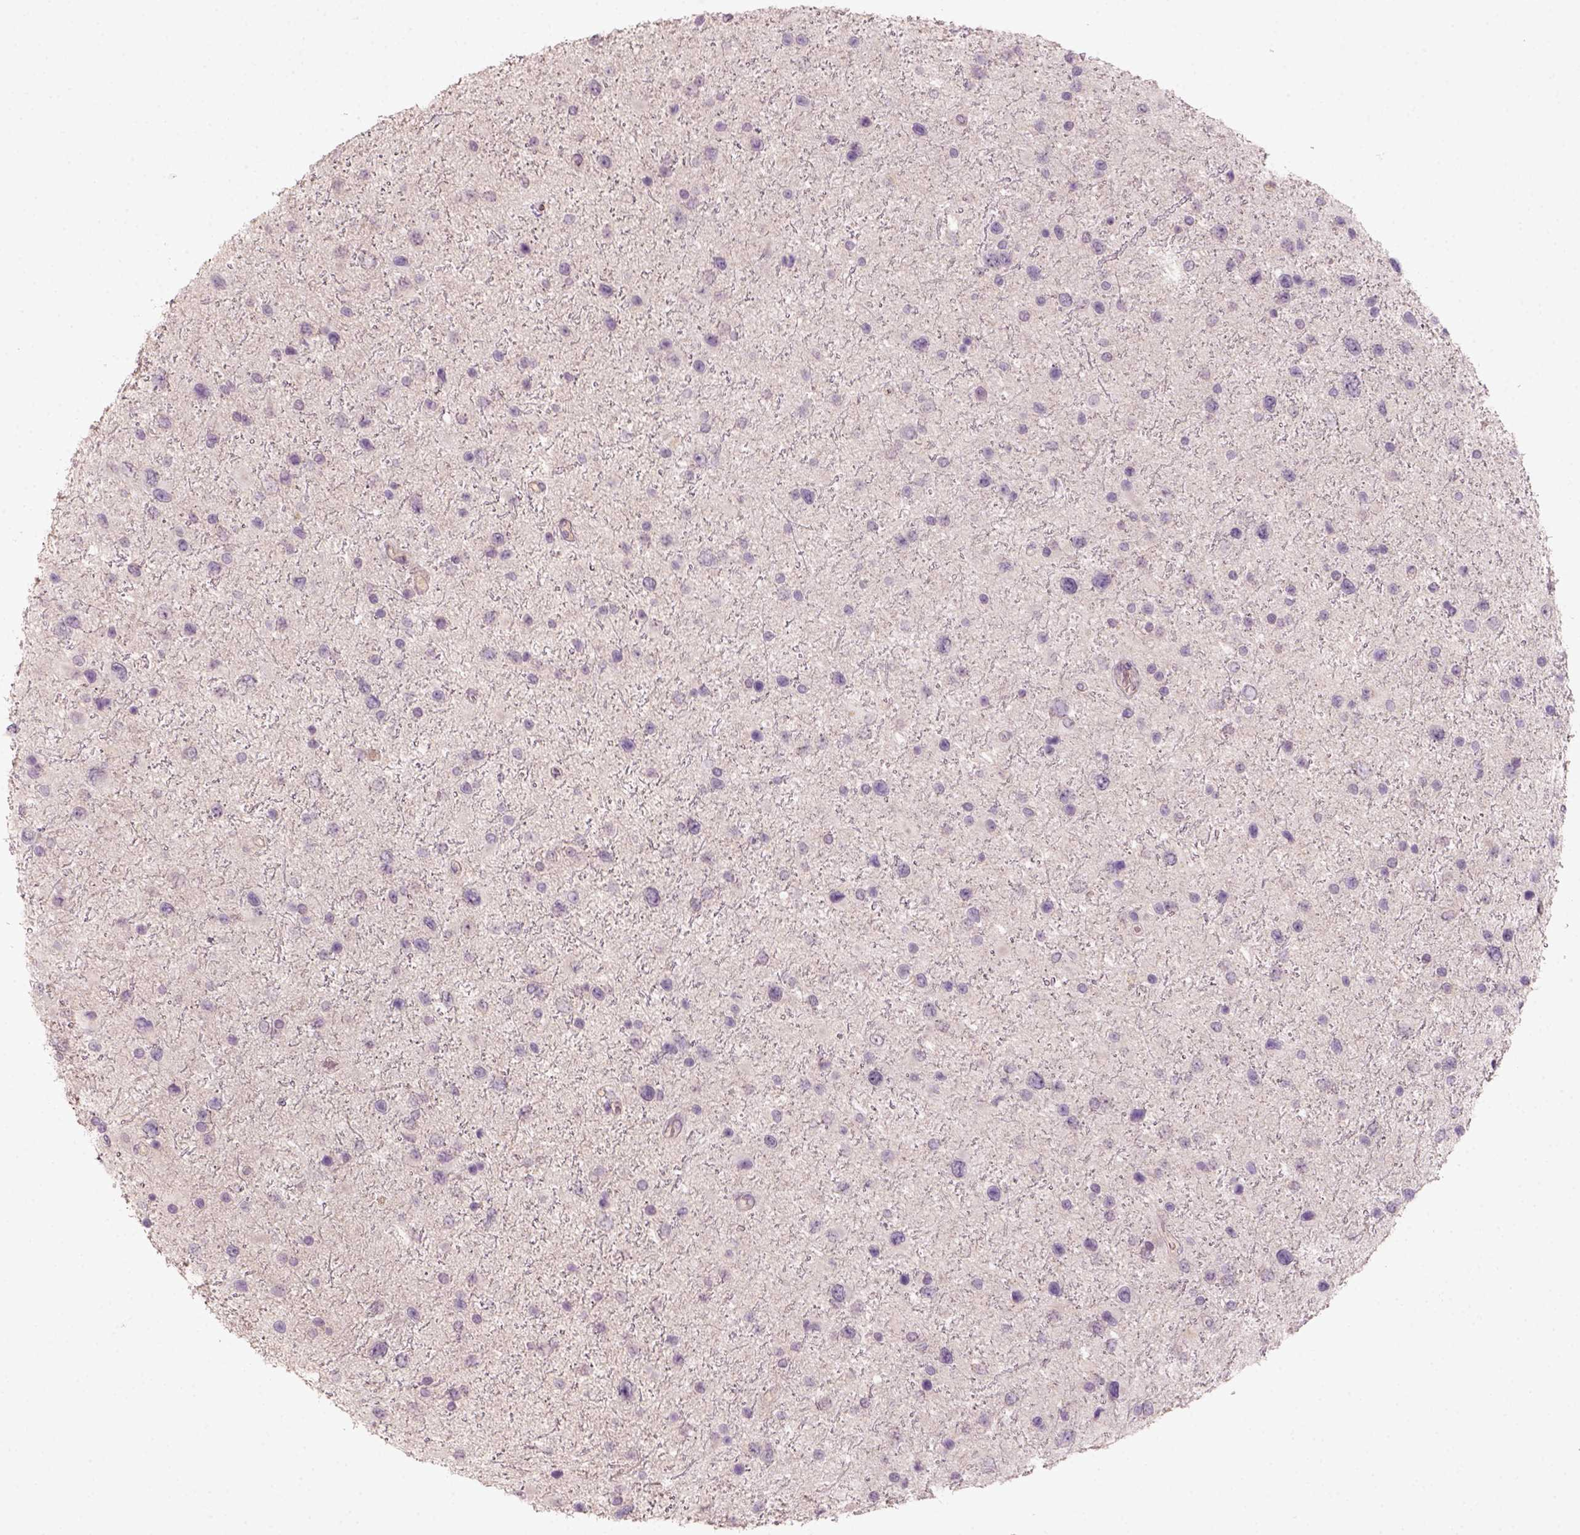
{"staining": {"intensity": "negative", "quantity": "none", "location": "none"}, "tissue": "glioma", "cell_type": "Tumor cells", "image_type": "cancer", "snomed": [{"axis": "morphology", "description": "Glioma, malignant, Low grade"}, {"axis": "topography", "description": "Brain"}], "caption": "Malignant low-grade glioma was stained to show a protein in brown. There is no significant expression in tumor cells. (DAB (3,3'-diaminobenzidine) IHC with hematoxylin counter stain).", "gene": "AQP9", "patient": {"sex": "female", "age": 32}}